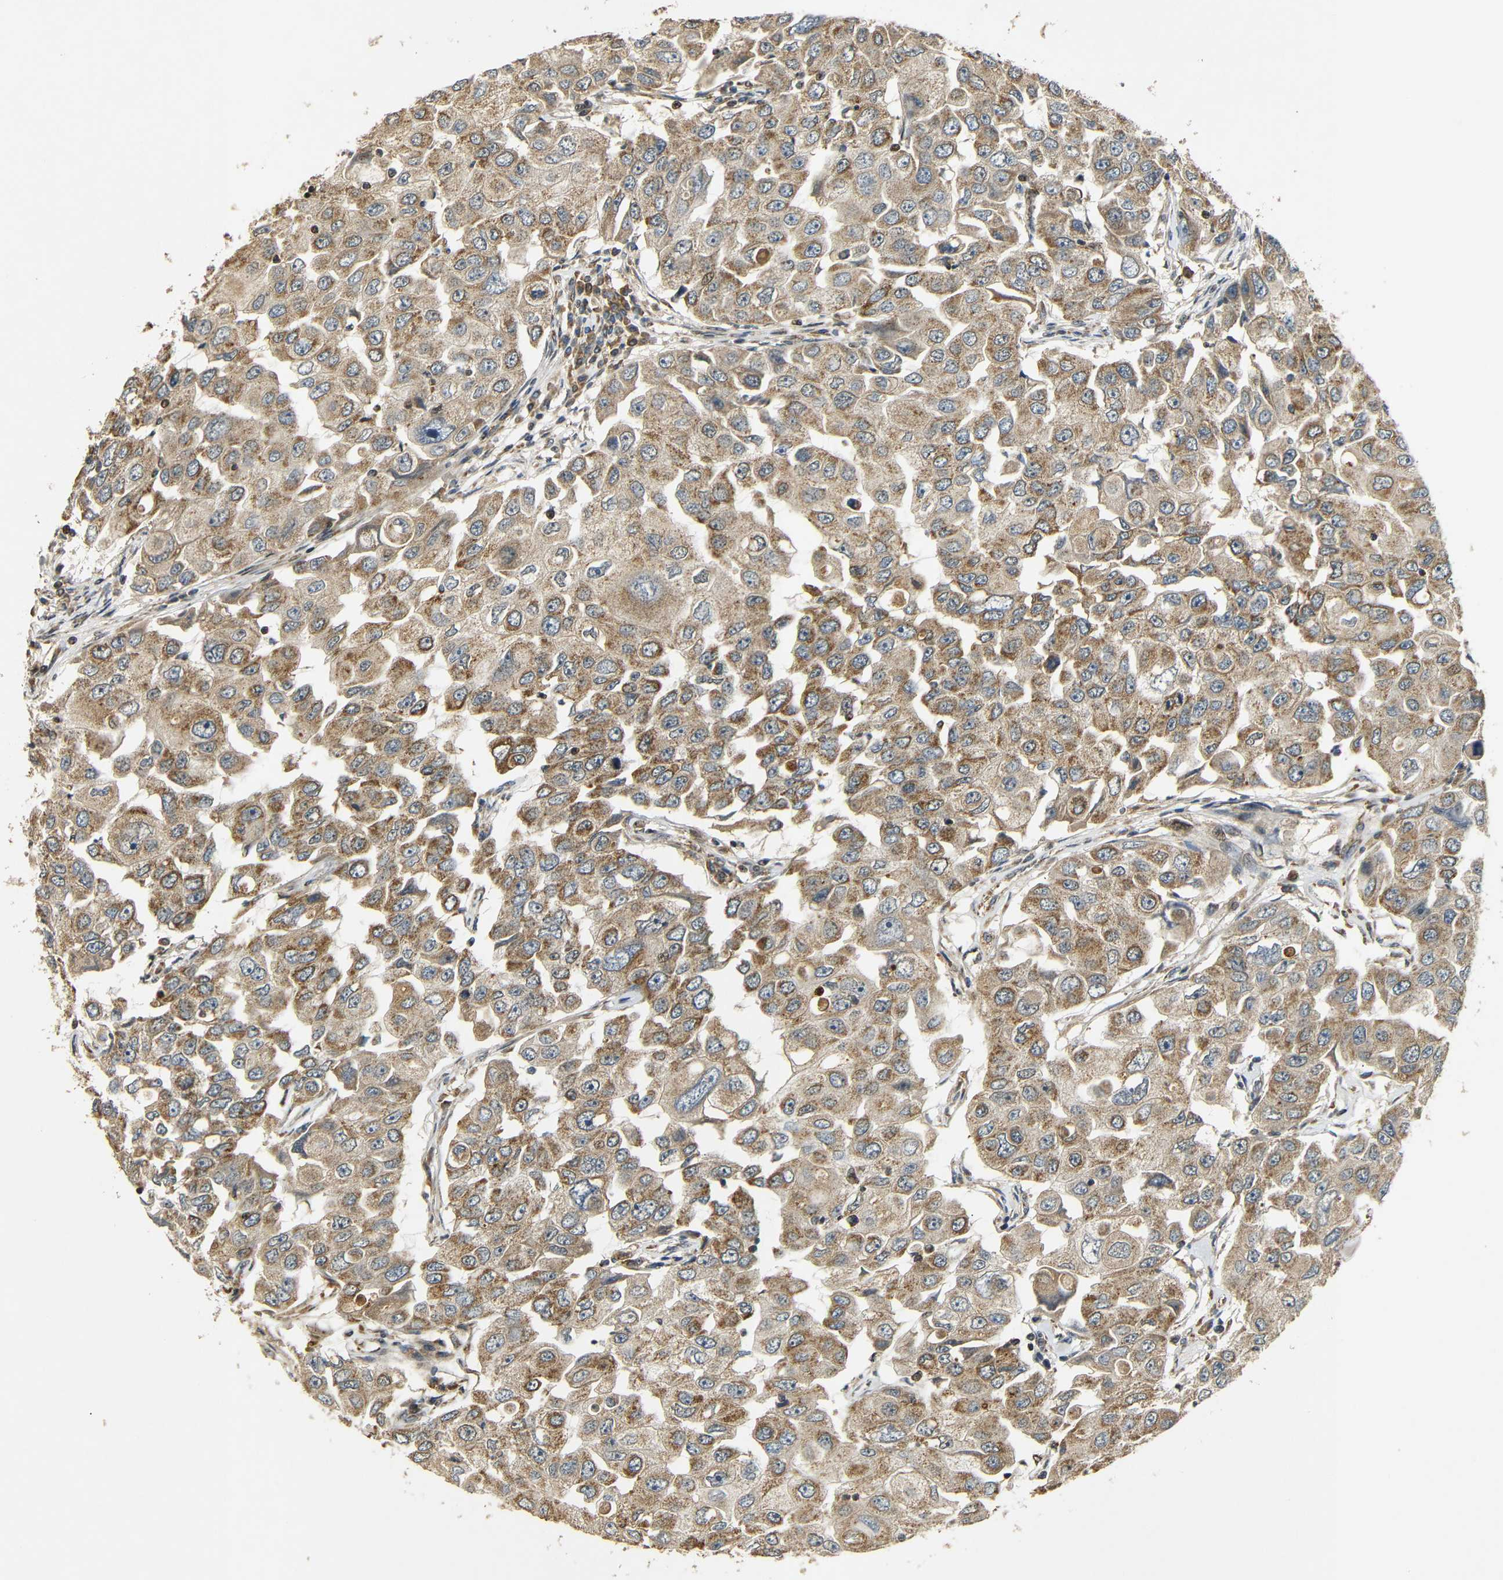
{"staining": {"intensity": "moderate", "quantity": ">75%", "location": "cytoplasmic/membranous"}, "tissue": "breast cancer", "cell_type": "Tumor cells", "image_type": "cancer", "snomed": [{"axis": "morphology", "description": "Duct carcinoma"}, {"axis": "topography", "description": "Breast"}], "caption": "Immunohistochemistry staining of breast cancer, which reveals medium levels of moderate cytoplasmic/membranous positivity in approximately >75% of tumor cells indicating moderate cytoplasmic/membranous protein staining. The staining was performed using DAB (3,3'-diaminobenzidine) (brown) for protein detection and nuclei were counterstained in hematoxylin (blue).", "gene": "KAZALD1", "patient": {"sex": "female", "age": 27}}